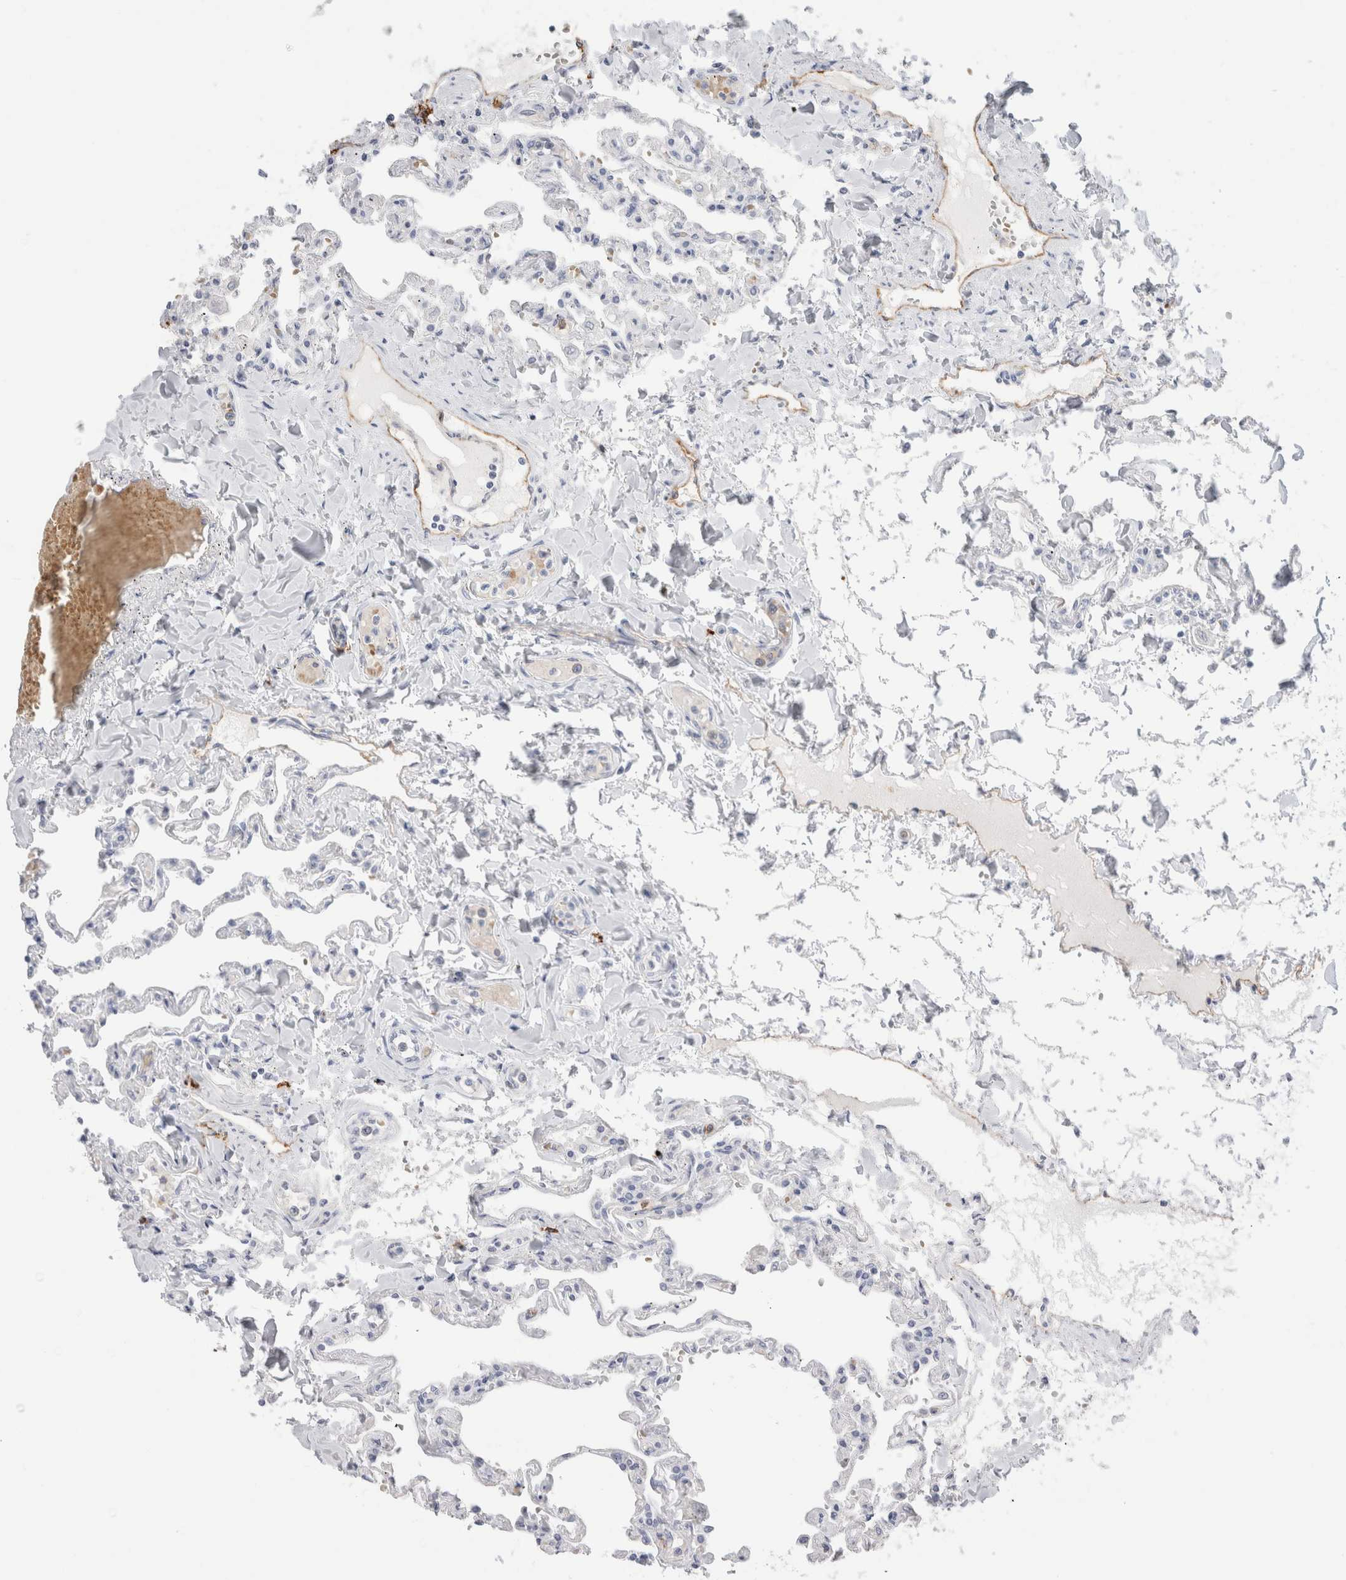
{"staining": {"intensity": "negative", "quantity": "none", "location": "none"}, "tissue": "lung", "cell_type": "Alveolar cells", "image_type": "normal", "snomed": [{"axis": "morphology", "description": "Normal tissue, NOS"}, {"axis": "topography", "description": "Lung"}], "caption": "An image of human lung is negative for staining in alveolar cells. The staining is performed using DAB (3,3'-diaminobenzidine) brown chromogen with nuclei counter-stained in using hematoxylin.", "gene": "CD38", "patient": {"sex": "male", "age": 21}}